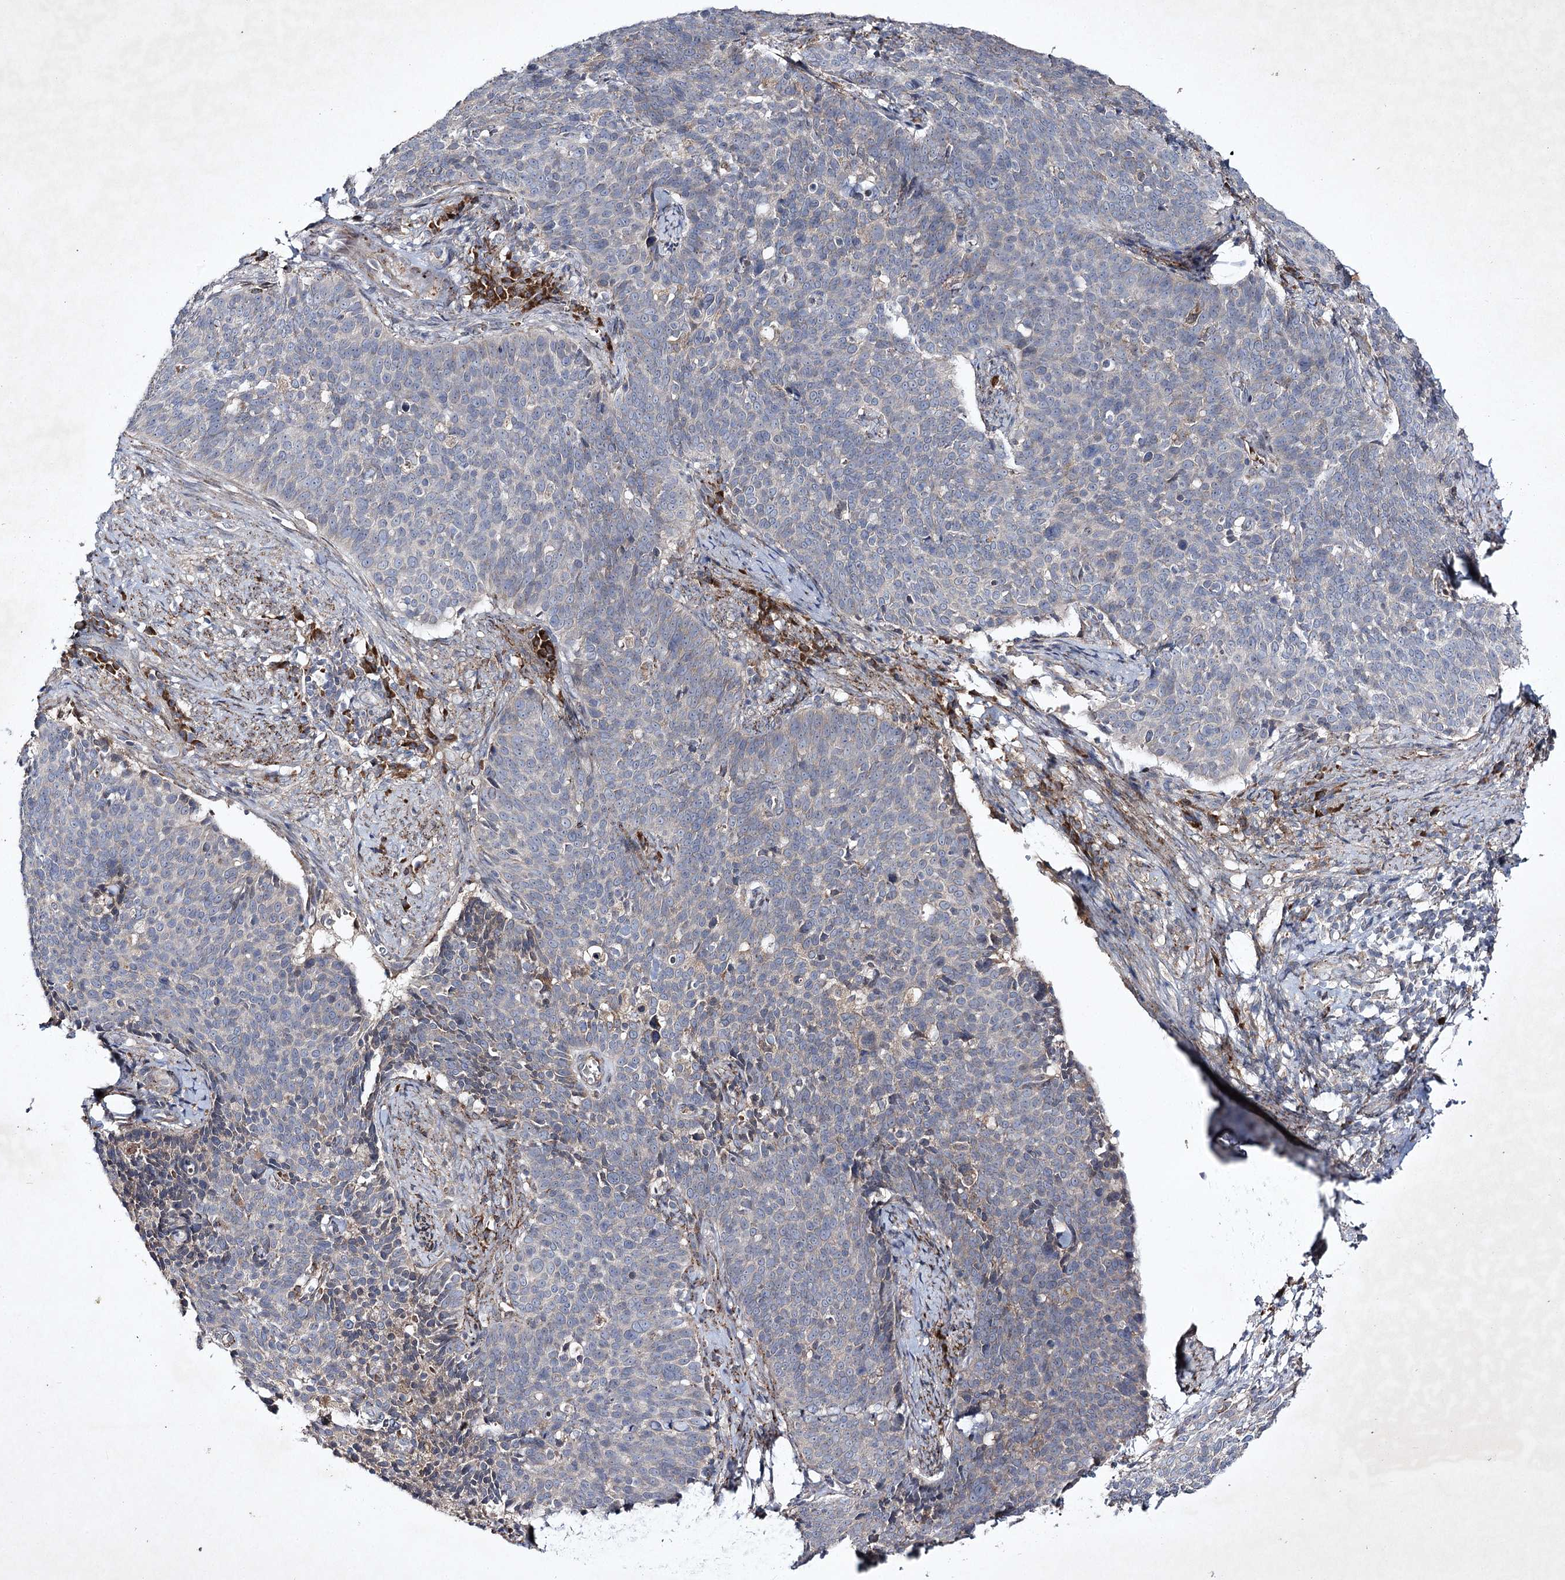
{"staining": {"intensity": "negative", "quantity": "none", "location": "none"}, "tissue": "cervical cancer", "cell_type": "Tumor cells", "image_type": "cancer", "snomed": [{"axis": "morphology", "description": "Squamous cell carcinoma, NOS"}, {"axis": "topography", "description": "Cervix"}], "caption": "Immunohistochemistry (IHC) micrograph of neoplastic tissue: human cervical cancer stained with DAB (3,3'-diaminobenzidine) displays no significant protein expression in tumor cells.", "gene": "ALG9", "patient": {"sex": "female", "age": 39}}